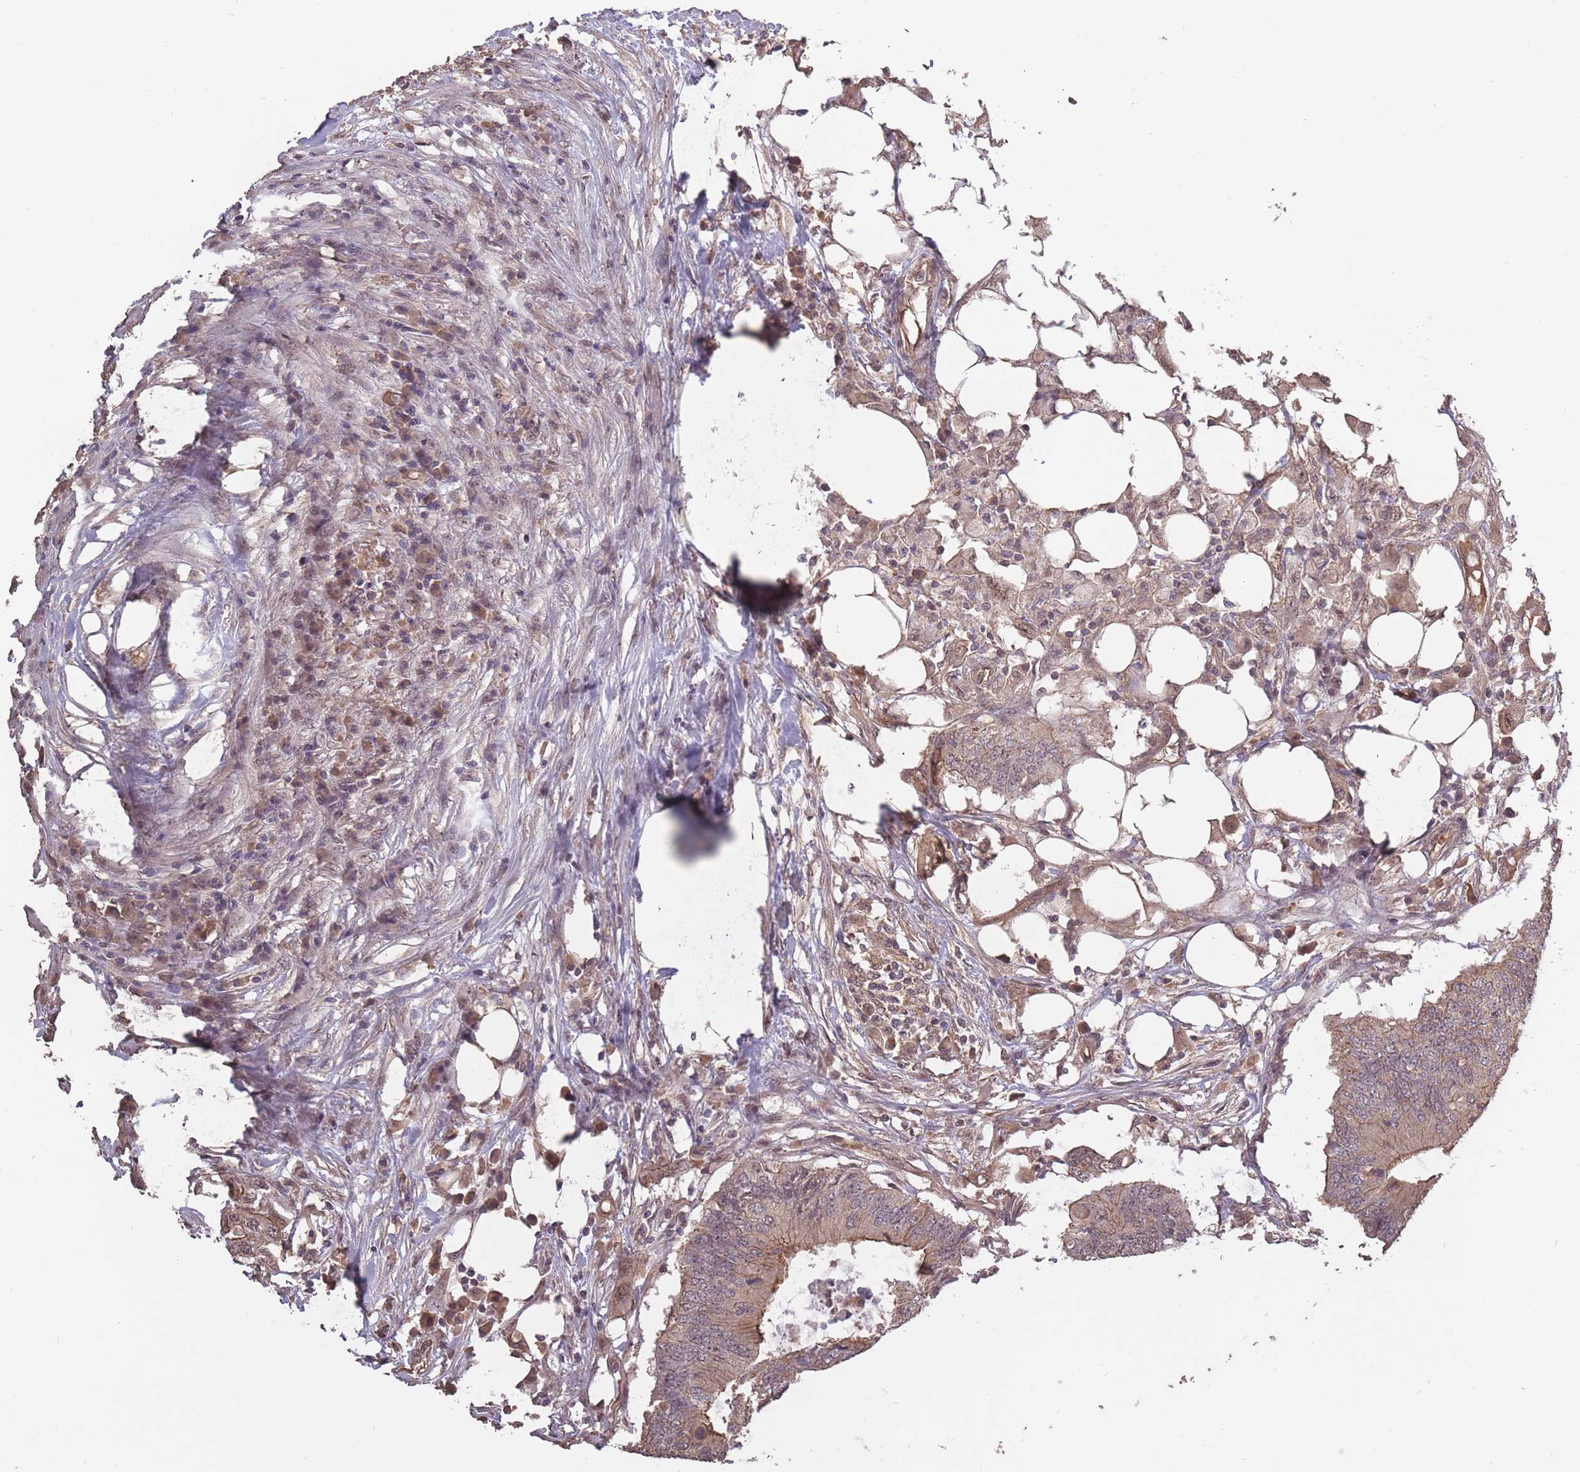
{"staining": {"intensity": "weak", "quantity": "25%-75%", "location": "cytoplasmic/membranous"}, "tissue": "colorectal cancer", "cell_type": "Tumor cells", "image_type": "cancer", "snomed": [{"axis": "morphology", "description": "Adenocarcinoma, NOS"}, {"axis": "topography", "description": "Colon"}], "caption": "Protein staining exhibits weak cytoplasmic/membranous expression in approximately 25%-75% of tumor cells in colorectal cancer (adenocarcinoma).", "gene": "KIAA1755", "patient": {"sex": "male", "age": 71}}